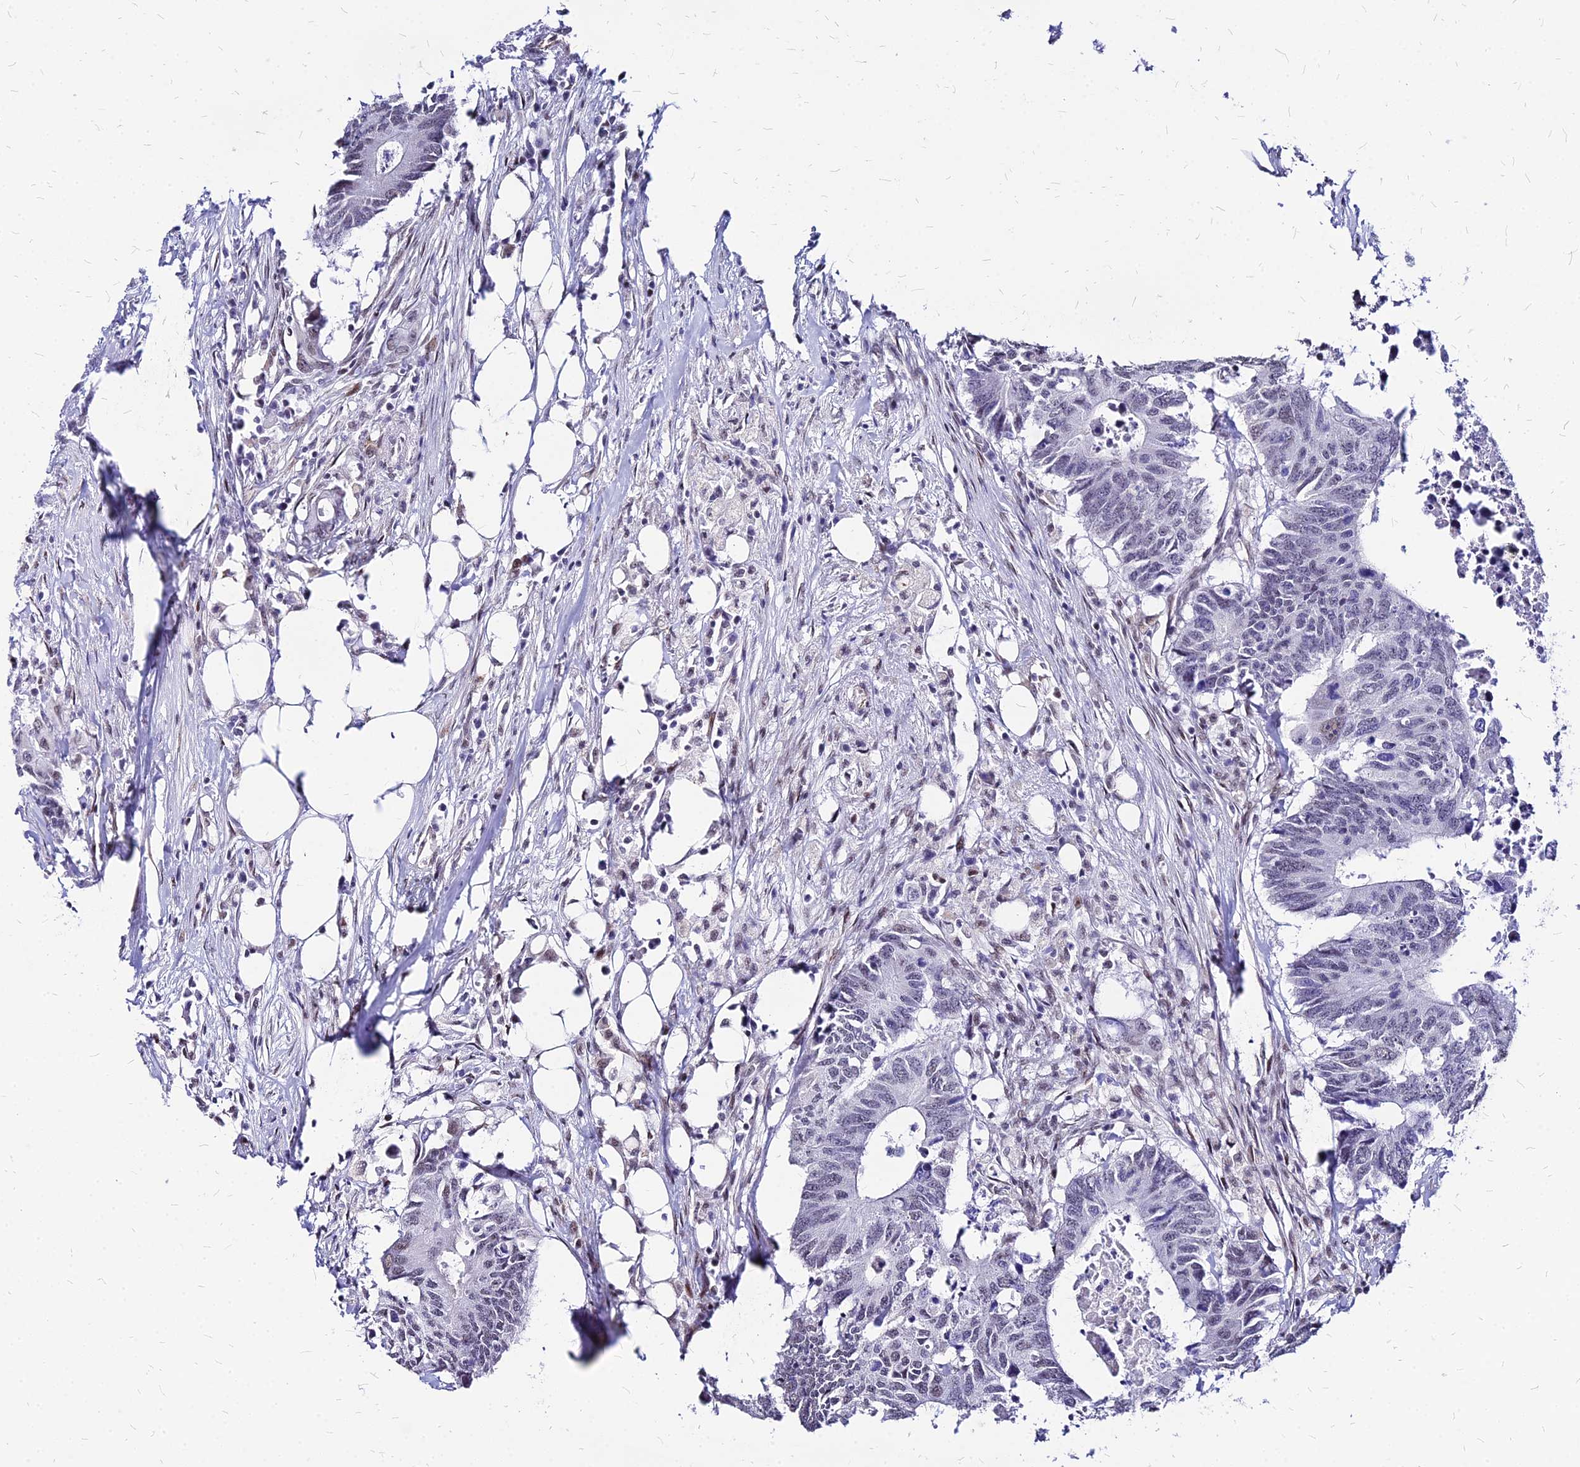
{"staining": {"intensity": "negative", "quantity": "none", "location": "none"}, "tissue": "colorectal cancer", "cell_type": "Tumor cells", "image_type": "cancer", "snomed": [{"axis": "morphology", "description": "Adenocarcinoma, NOS"}, {"axis": "topography", "description": "Colon"}], "caption": "Histopathology image shows no significant protein staining in tumor cells of colorectal cancer (adenocarcinoma). (Immunohistochemistry, brightfield microscopy, high magnification).", "gene": "FDX2", "patient": {"sex": "male", "age": 71}}